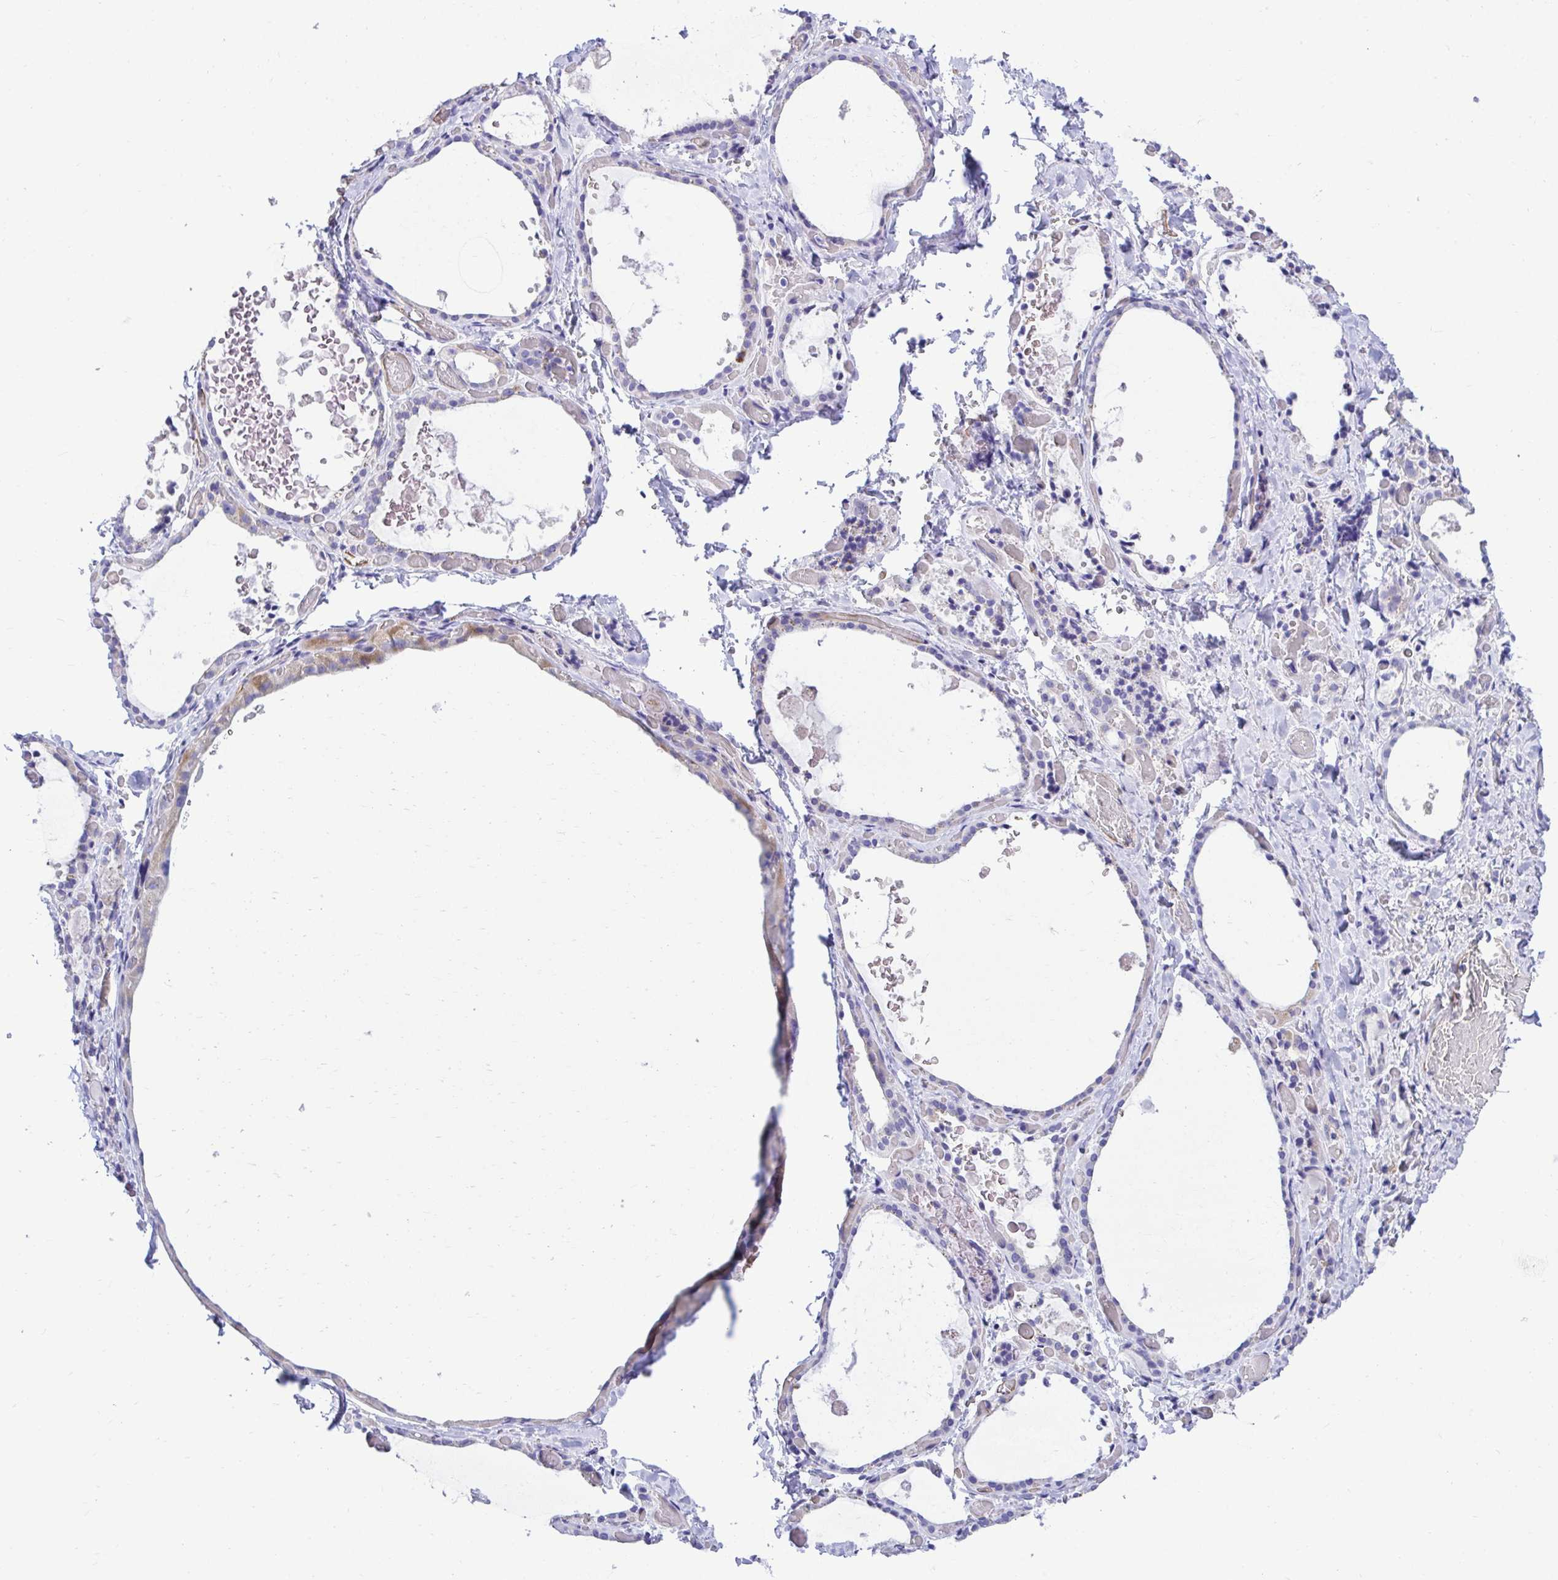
{"staining": {"intensity": "moderate", "quantity": "<25%", "location": "cytoplasmic/membranous"}, "tissue": "thyroid gland", "cell_type": "Glandular cells", "image_type": "normal", "snomed": [{"axis": "morphology", "description": "Normal tissue, NOS"}, {"axis": "topography", "description": "Thyroid gland"}], "caption": "Immunohistochemical staining of unremarkable thyroid gland exhibits low levels of moderate cytoplasmic/membranous expression in approximately <25% of glandular cells.", "gene": "ABCG2", "patient": {"sex": "female", "age": 56}}